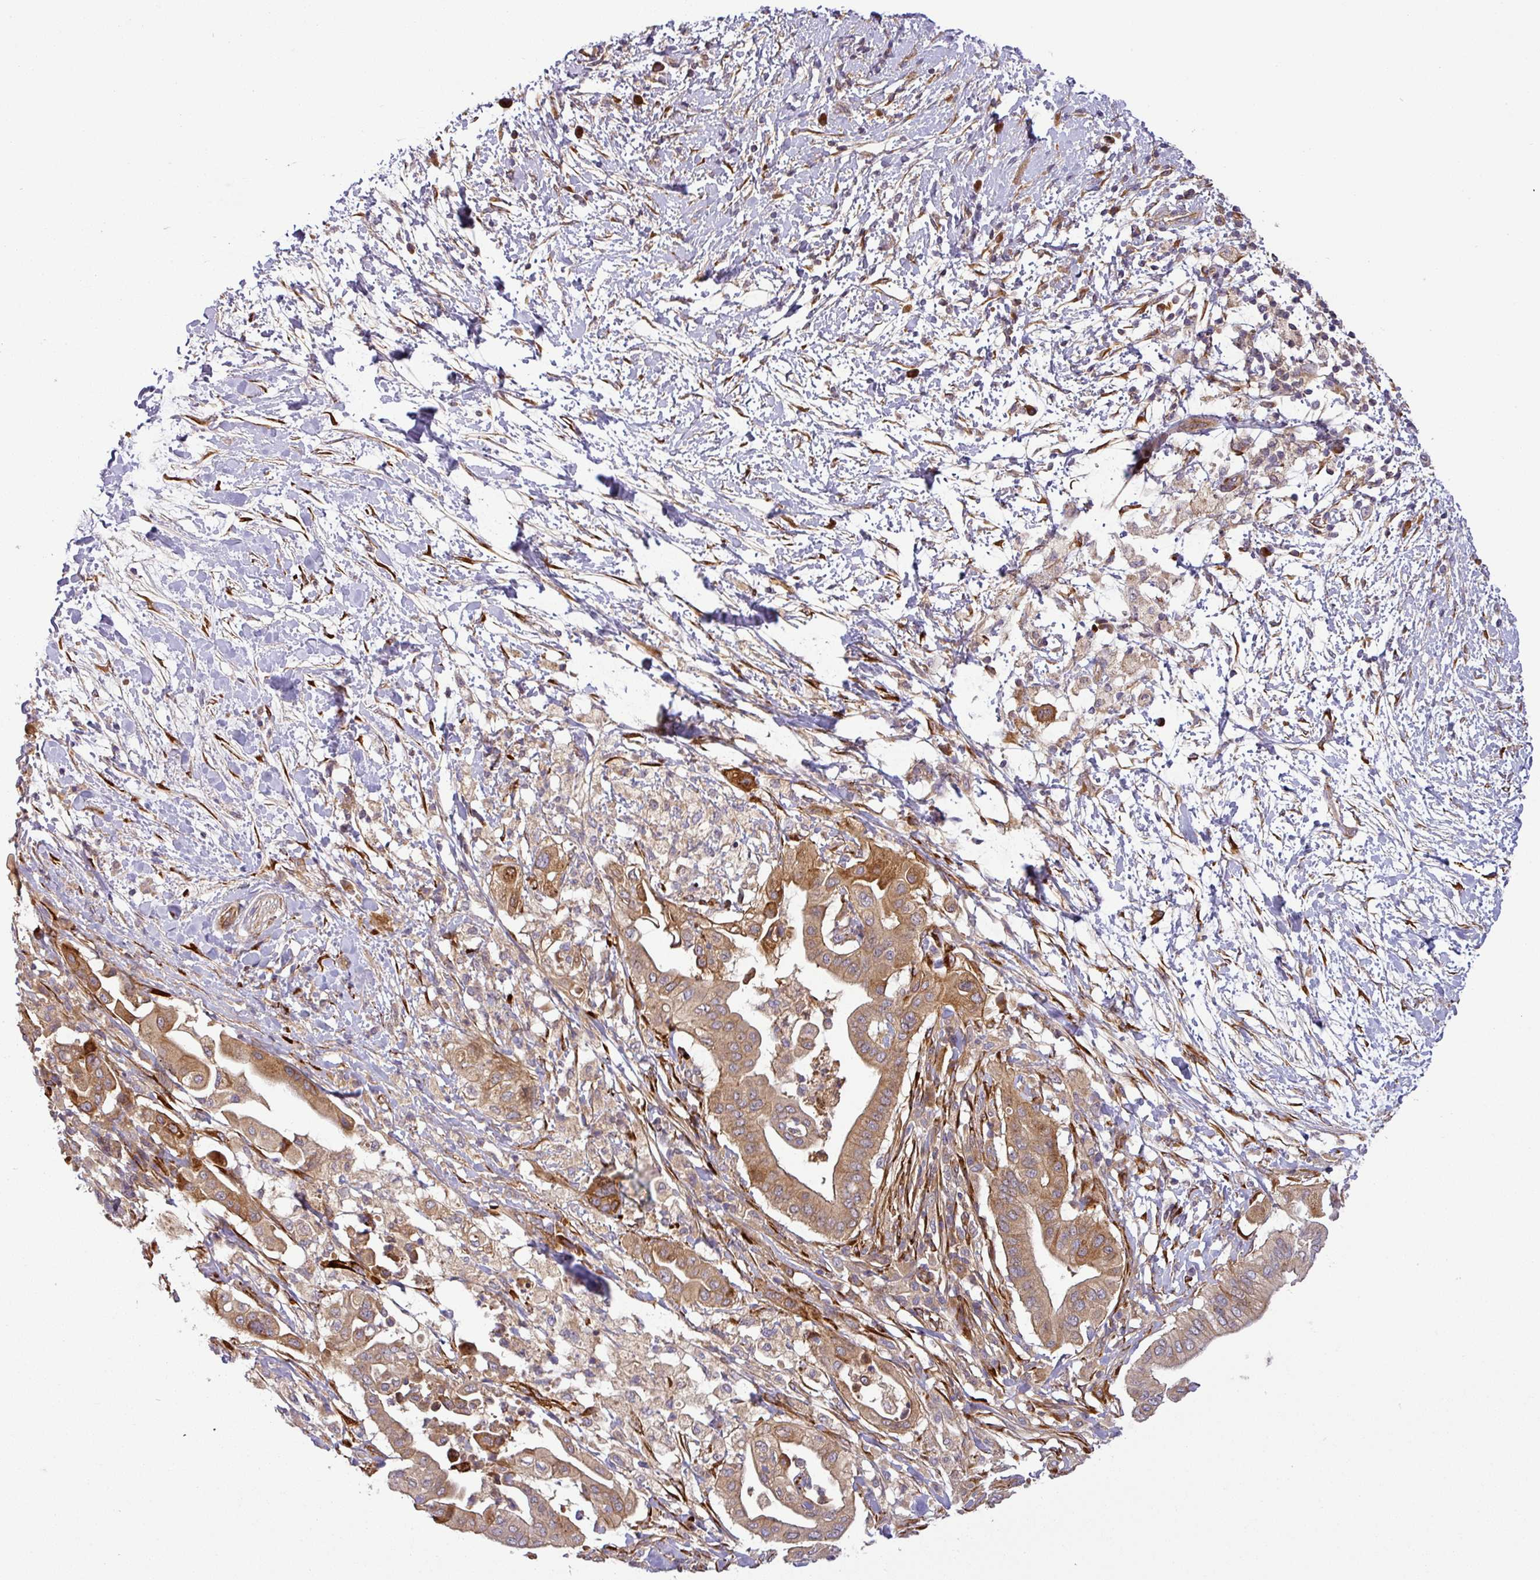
{"staining": {"intensity": "moderate", "quantity": ">75%", "location": "cytoplasmic/membranous"}, "tissue": "pancreatic cancer", "cell_type": "Tumor cells", "image_type": "cancer", "snomed": [{"axis": "morphology", "description": "Adenocarcinoma, NOS"}, {"axis": "topography", "description": "Pancreas"}], "caption": "Protein staining of pancreatic cancer (adenocarcinoma) tissue shows moderate cytoplasmic/membranous expression in about >75% of tumor cells.", "gene": "ART1", "patient": {"sex": "male", "age": 68}}